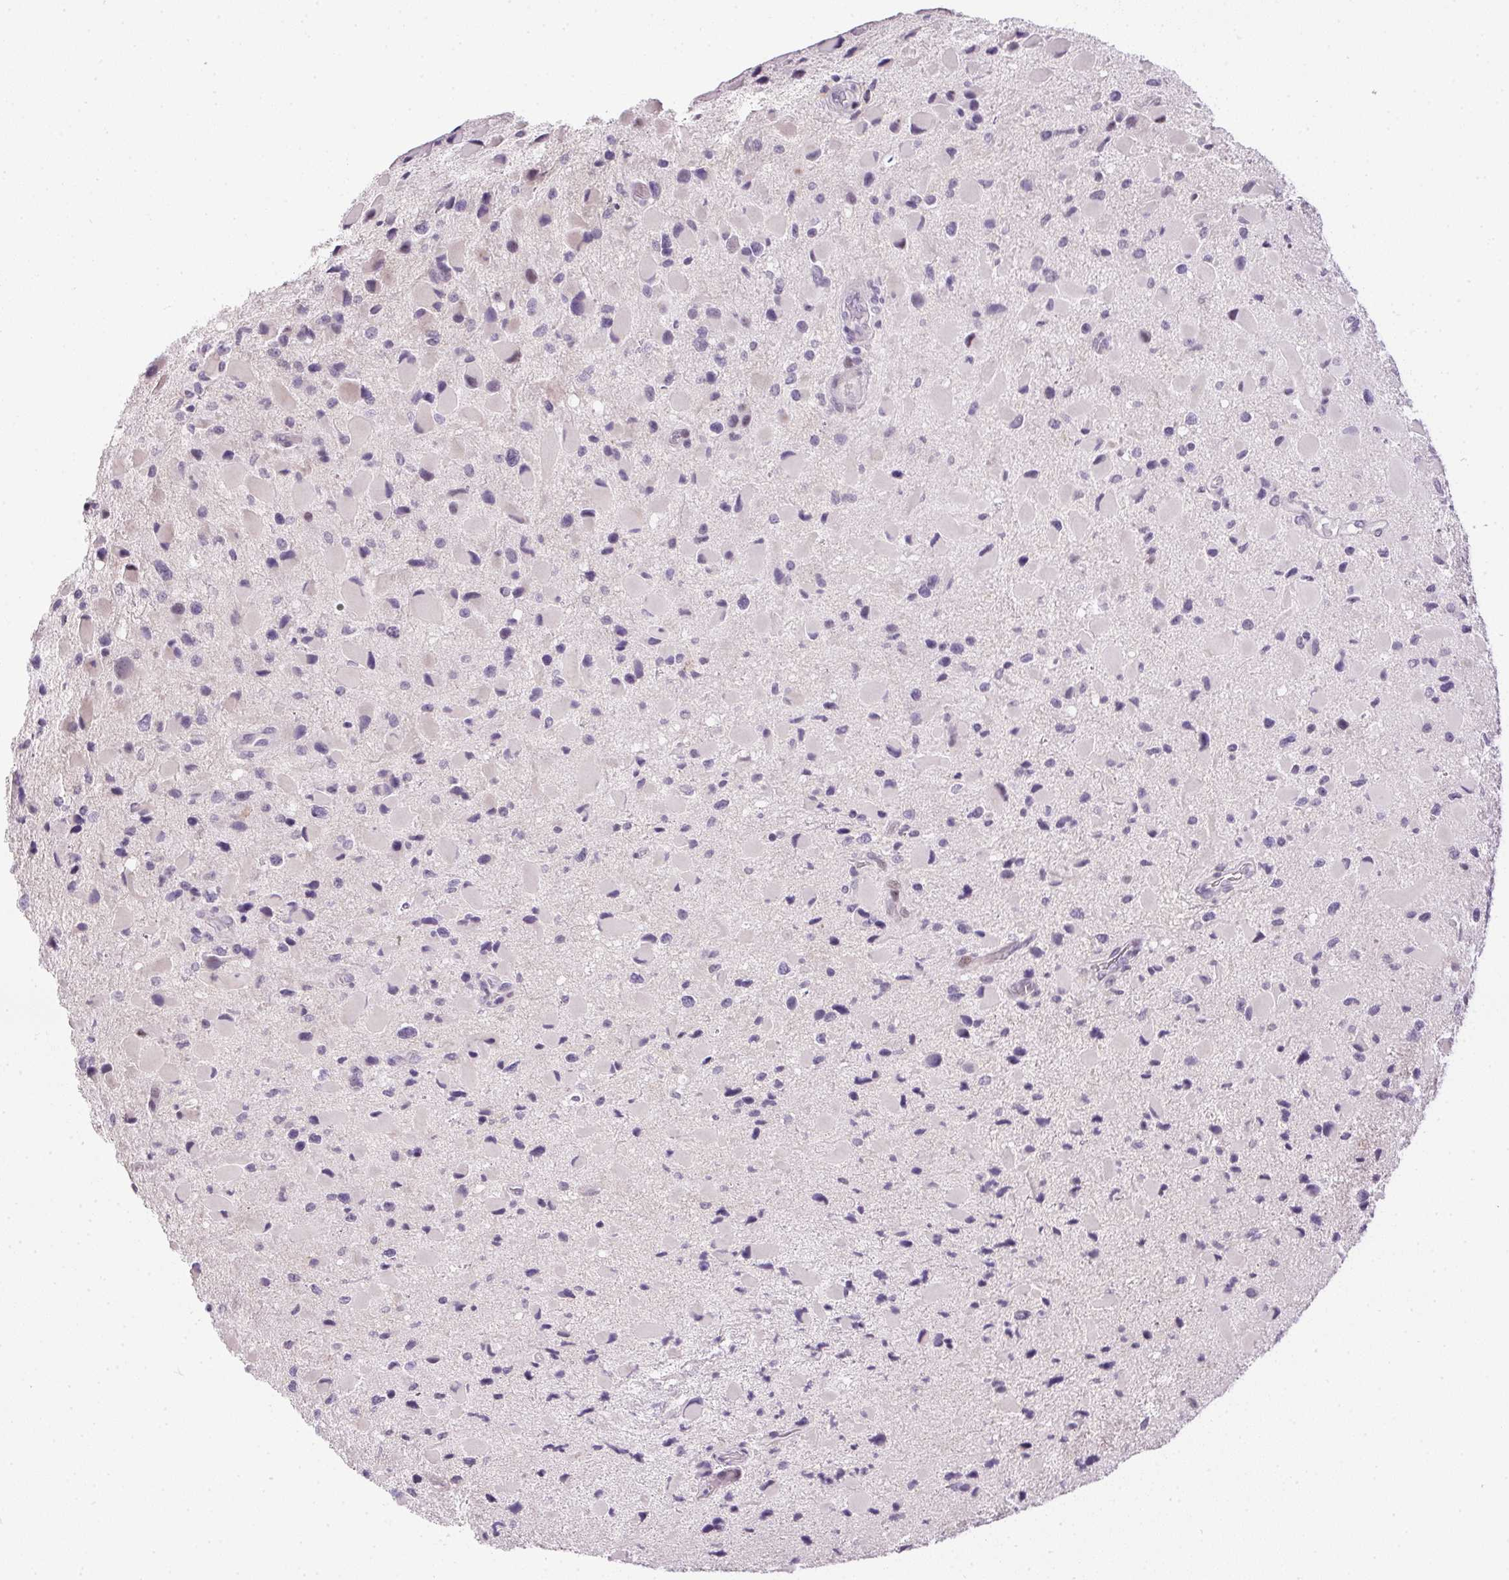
{"staining": {"intensity": "negative", "quantity": "none", "location": "none"}, "tissue": "glioma", "cell_type": "Tumor cells", "image_type": "cancer", "snomed": [{"axis": "morphology", "description": "Glioma, malignant, Low grade"}, {"axis": "topography", "description": "Brain"}], "caption": "High power microscopy image of an IHC photomicrograph of malignant glioma (low-grade), revealing no significant staining in tumor cells. Nuclei are stained in blue.", "gene": "GSDMC", "patient": {"sex": "female", "age": 32}}